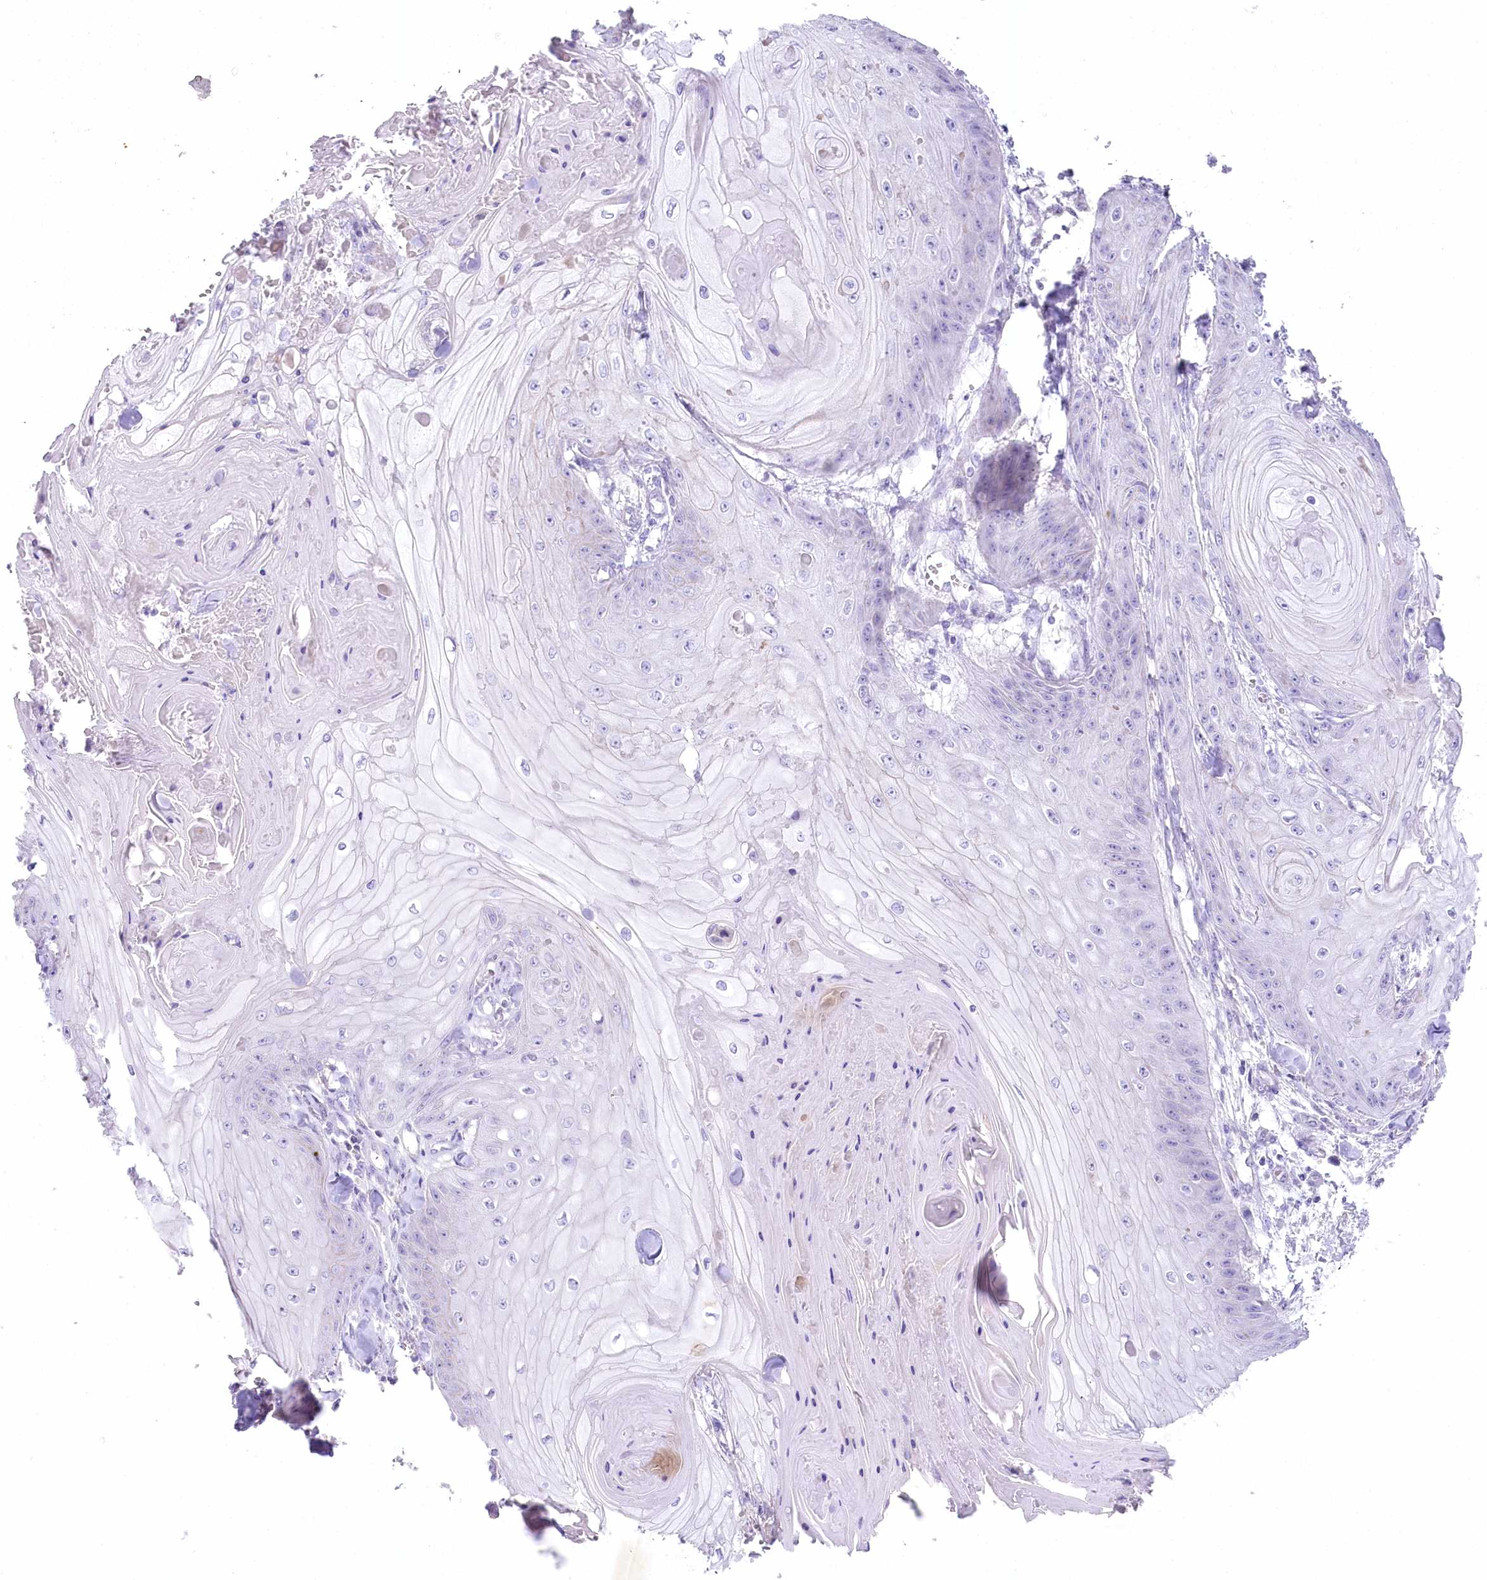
{"staining": {"intensity": "negative", "quantity": "none", "location": "none"}, "tissue": "skin cancer", "cell_type": "Tumor cells", "image_type": "cancer", "snomed": [{"axis": "morphology", "description": "Squamous cell carcinoma, NOS"}, {"axis": "topography", "description": "Skin"}], "caption": "This is an IHC micrograph of skin cancer. There is no positivity in tumor cells.", "gene": "MYOZ1", "patient": {"sex": "male", "age": 74}}